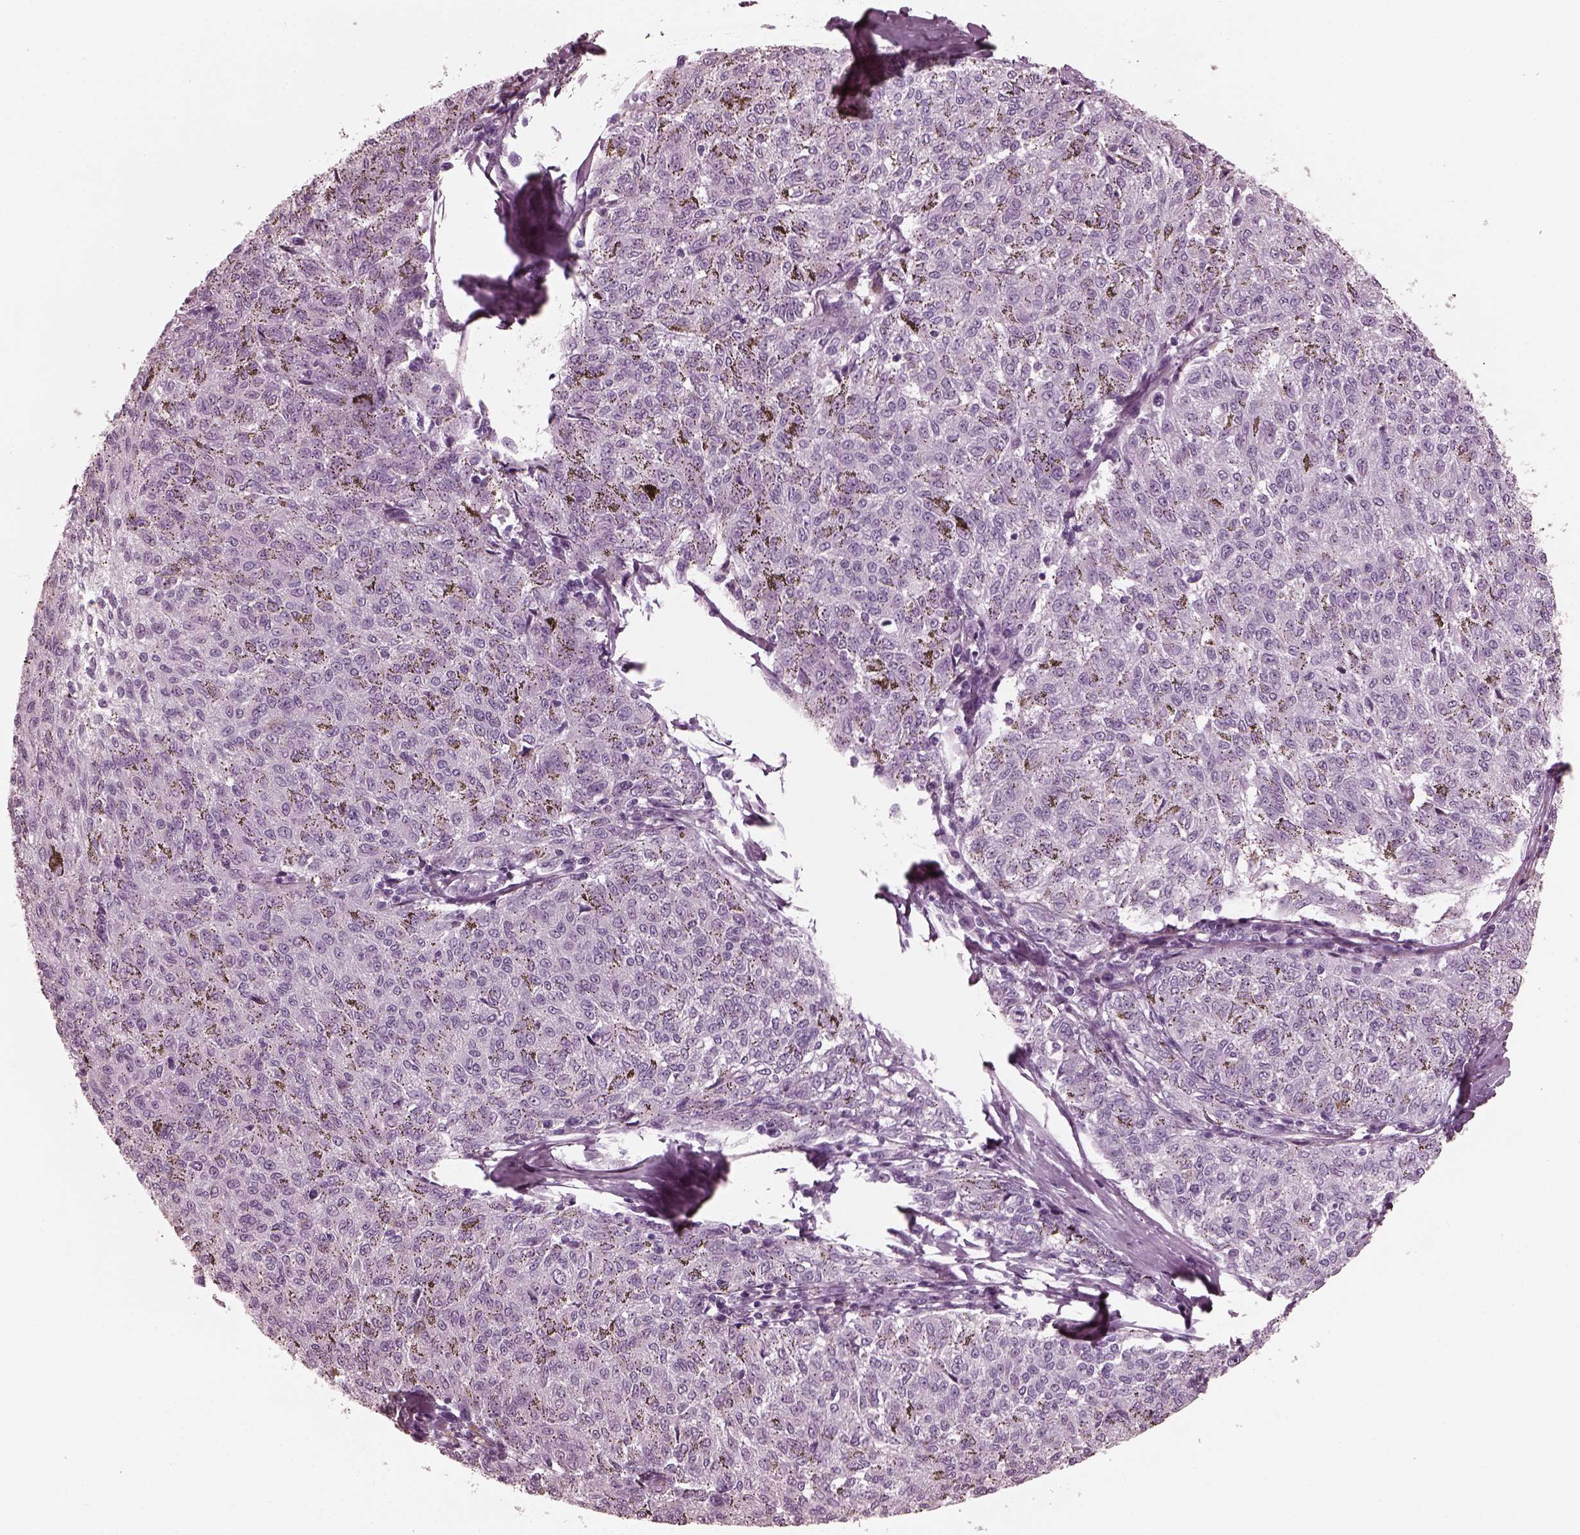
{"staining": {"intensity": "negative", "quantity": "none", "location": "none"}, "tissue": "melanoma", "cell_type": "Tumor cells", "image_type": "cancer", "snomed": [{"axis": "morphology", "description": "Malignant melanoma, NOS"}, {"axis": "topography", "description": "Skin"}], "caption": "The IHC photomicrograph has no significant staining in tumor cells of malignant melanoma tissue.", "gene": "GRM6", "patient": {"sex": "female", "age": 72}}